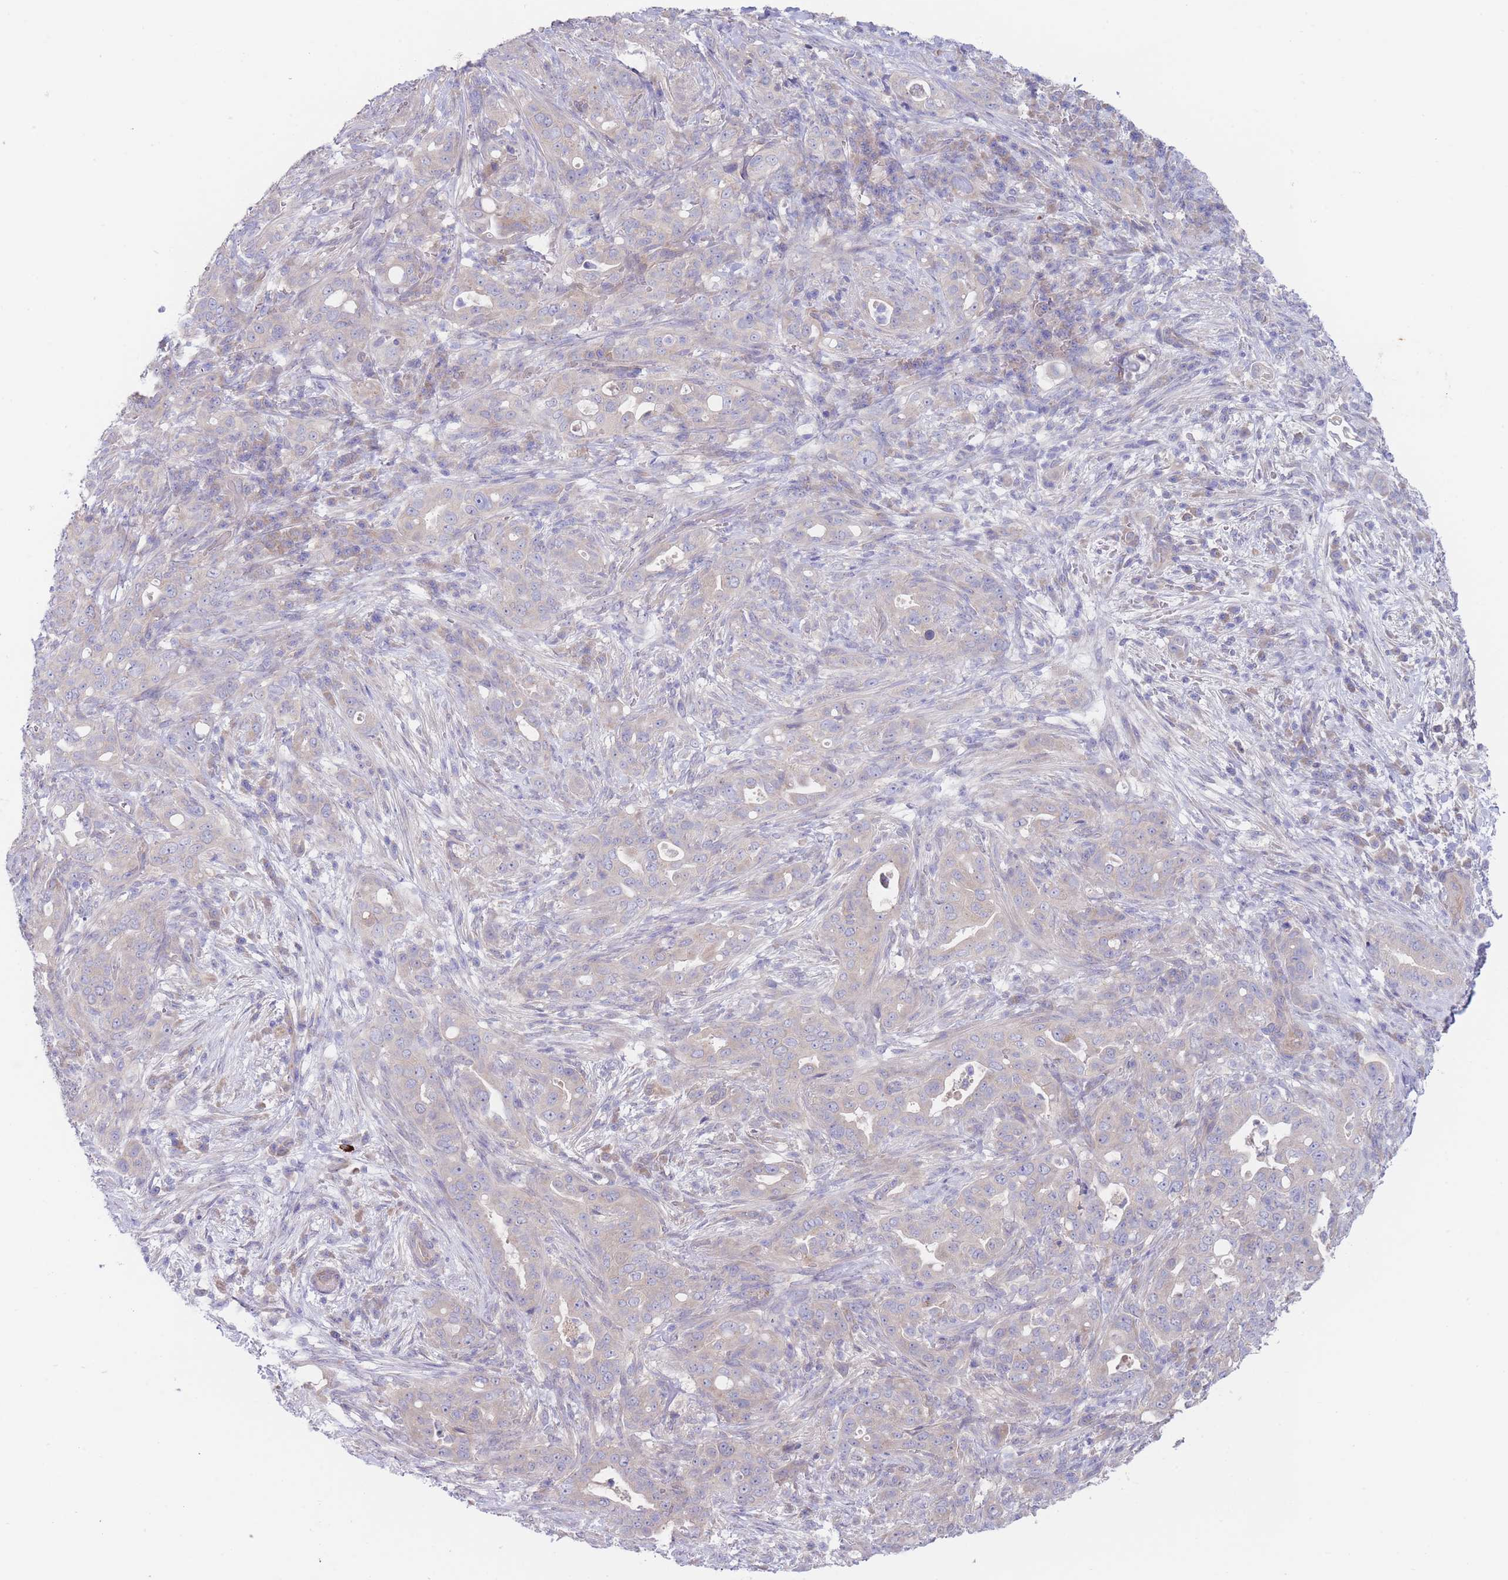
{"staining": {"intensity": "negative", "quantity": "none", "location": "none"}, "tissue": "pancreatic cancer", "cell_type": "Tumor cells", "image_type": "cancer", "snomed": [{"axis": "morphology", "description": "Normal tissue, NOS"}, {"axis": "morphology", "description": "Adenocarcinoma, NOS"}, {"axis": "topography", "description": "Lymph node"}, {"axis": "topography", "description": "Pancreas"}], "caption": "IHC of human pancreatic cancer displays no staining in tumor cells.", "gene": "ZNF281", "patient": {"sex": "female", "age": 67}}